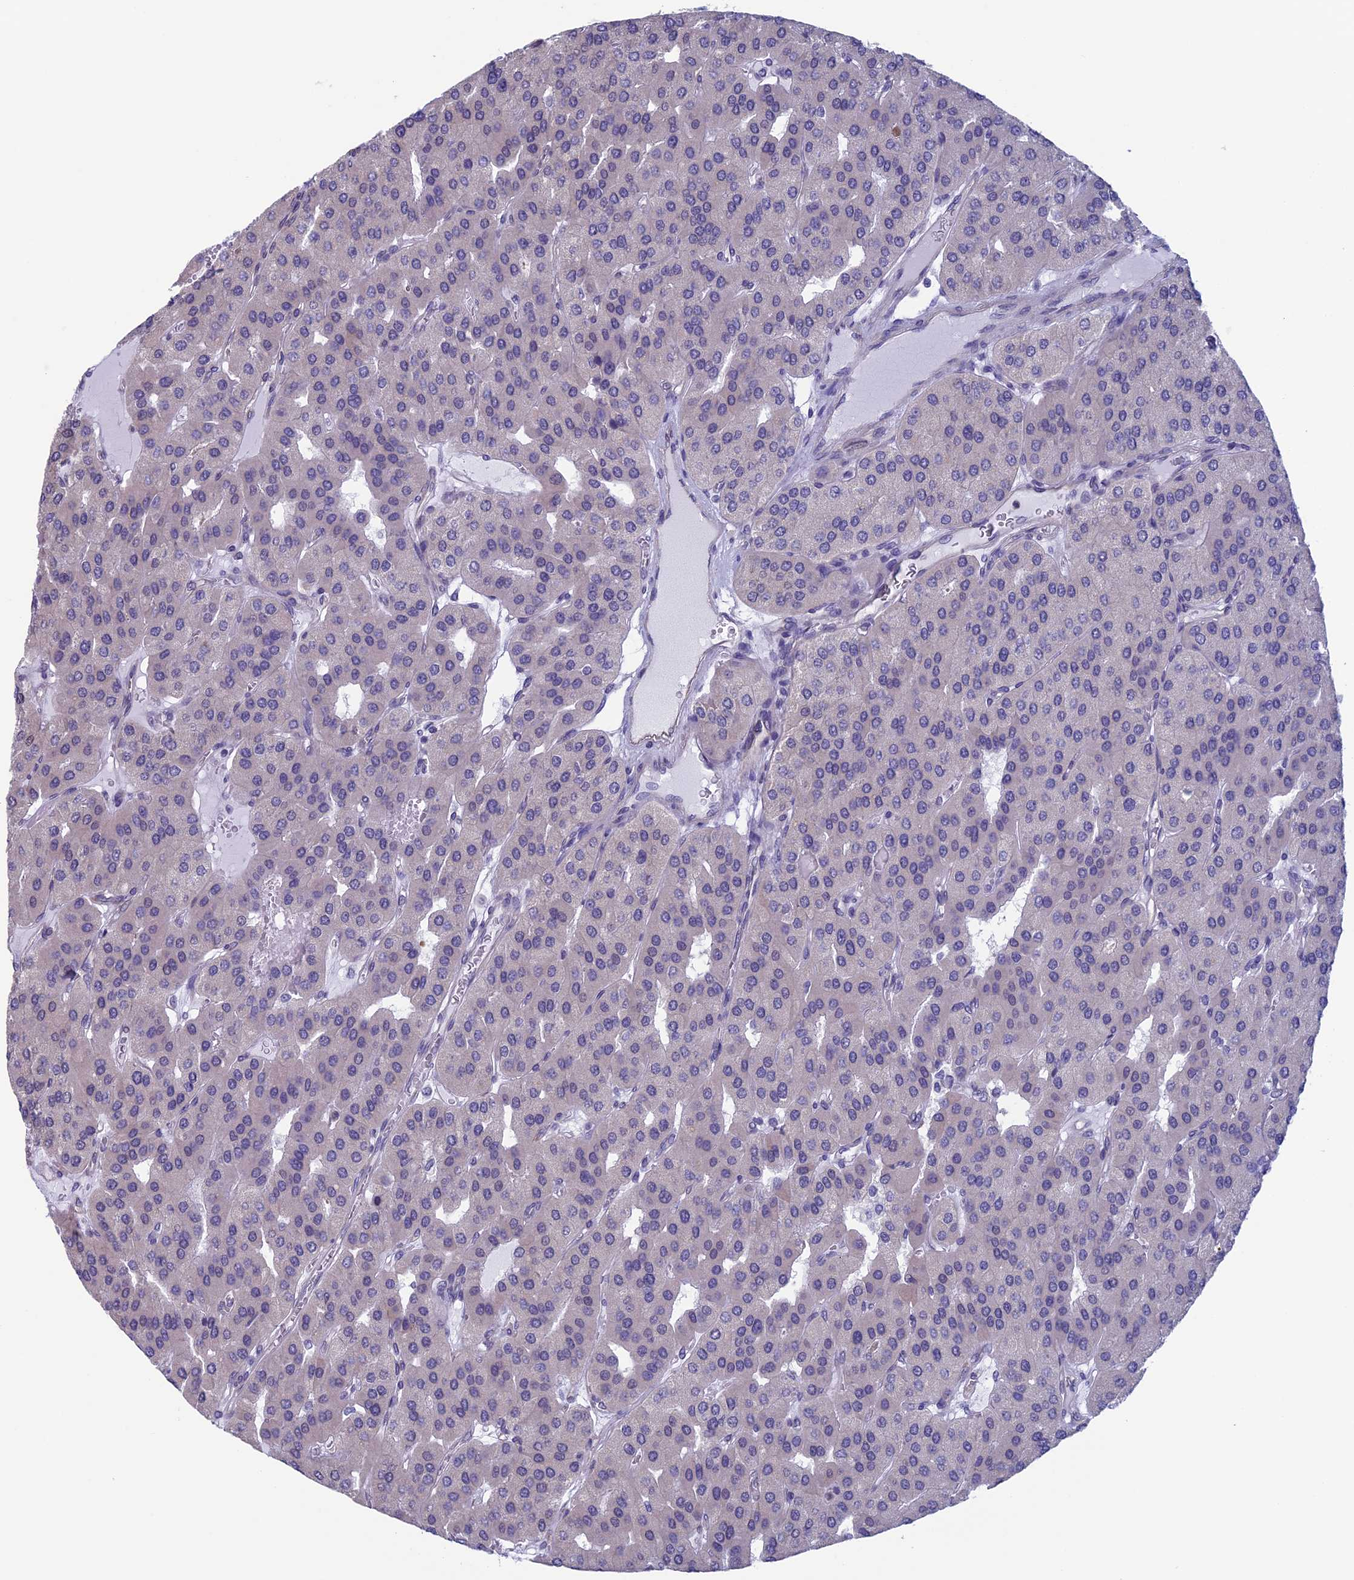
{"staining": {"intensity": "negative", "quantity": "none", "location": "none"}, "tissue": "parathyroid gland", "cell_type": "Glandular cells", "image_type": "normal", "snomed": [{"axis": "morphology", "description": "Normal tissue, NOS"}, {"axis": "morphology", "description": "Adenoma, NOS"}, {"axis": "topography", "description": "Parathyroid gland"}], "caption": "High magnification brightfield microscopy of benign parathyroid gland stained with DAB (3,3'-diaminobenzidine) (brown) and counterstained with hematoxylin (blue): glandular cells show no significant staining. (DAB immunohistochemistry (IHC) visualized using brightfield microscopy, high magnification).", "gene": "SLC1A6", "patient": {"sex": "female", "age": 86}}